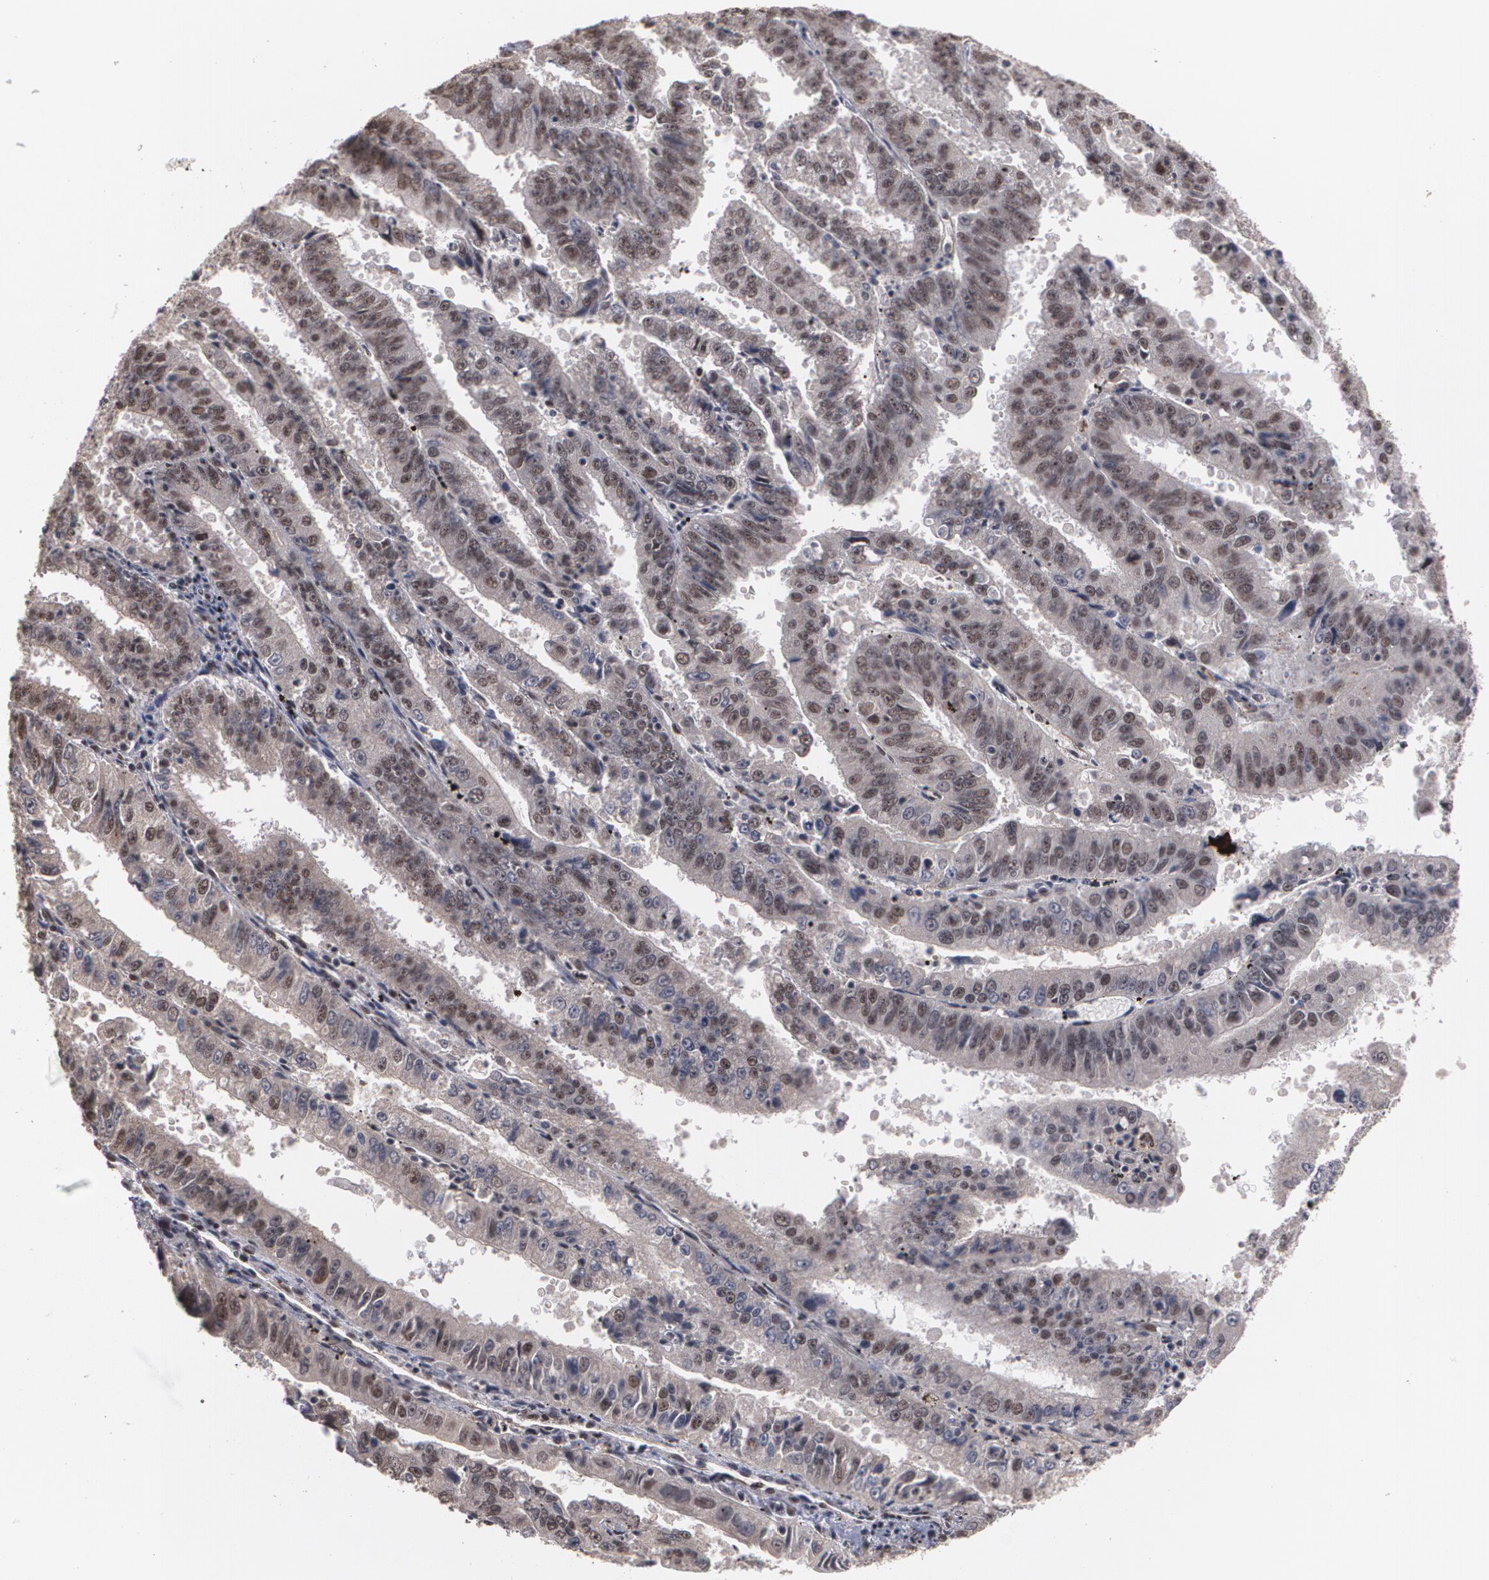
{"staining": {"intensity": "moderate", "quantity": ">75%", "location": "cytoplasmic/membranous,nuclear"}, "tissue": "endometrial cancer", "cell_type": "Tumor cells", "image_type": "cancer", "snomed": [{"axis": "morphology", "description": "Adenocarcinoma, NOS"}, {"axis": "topography", "description": "Endometrium"}], "caption": "Endometrial cancer stained for a protein (brown) shows moderate cytoplasmic/membranous and nuclear positive expression in about >75% of tumor cells.", "gene": "ZNF75A", "patient": {"sex": "female", "age": 66}}